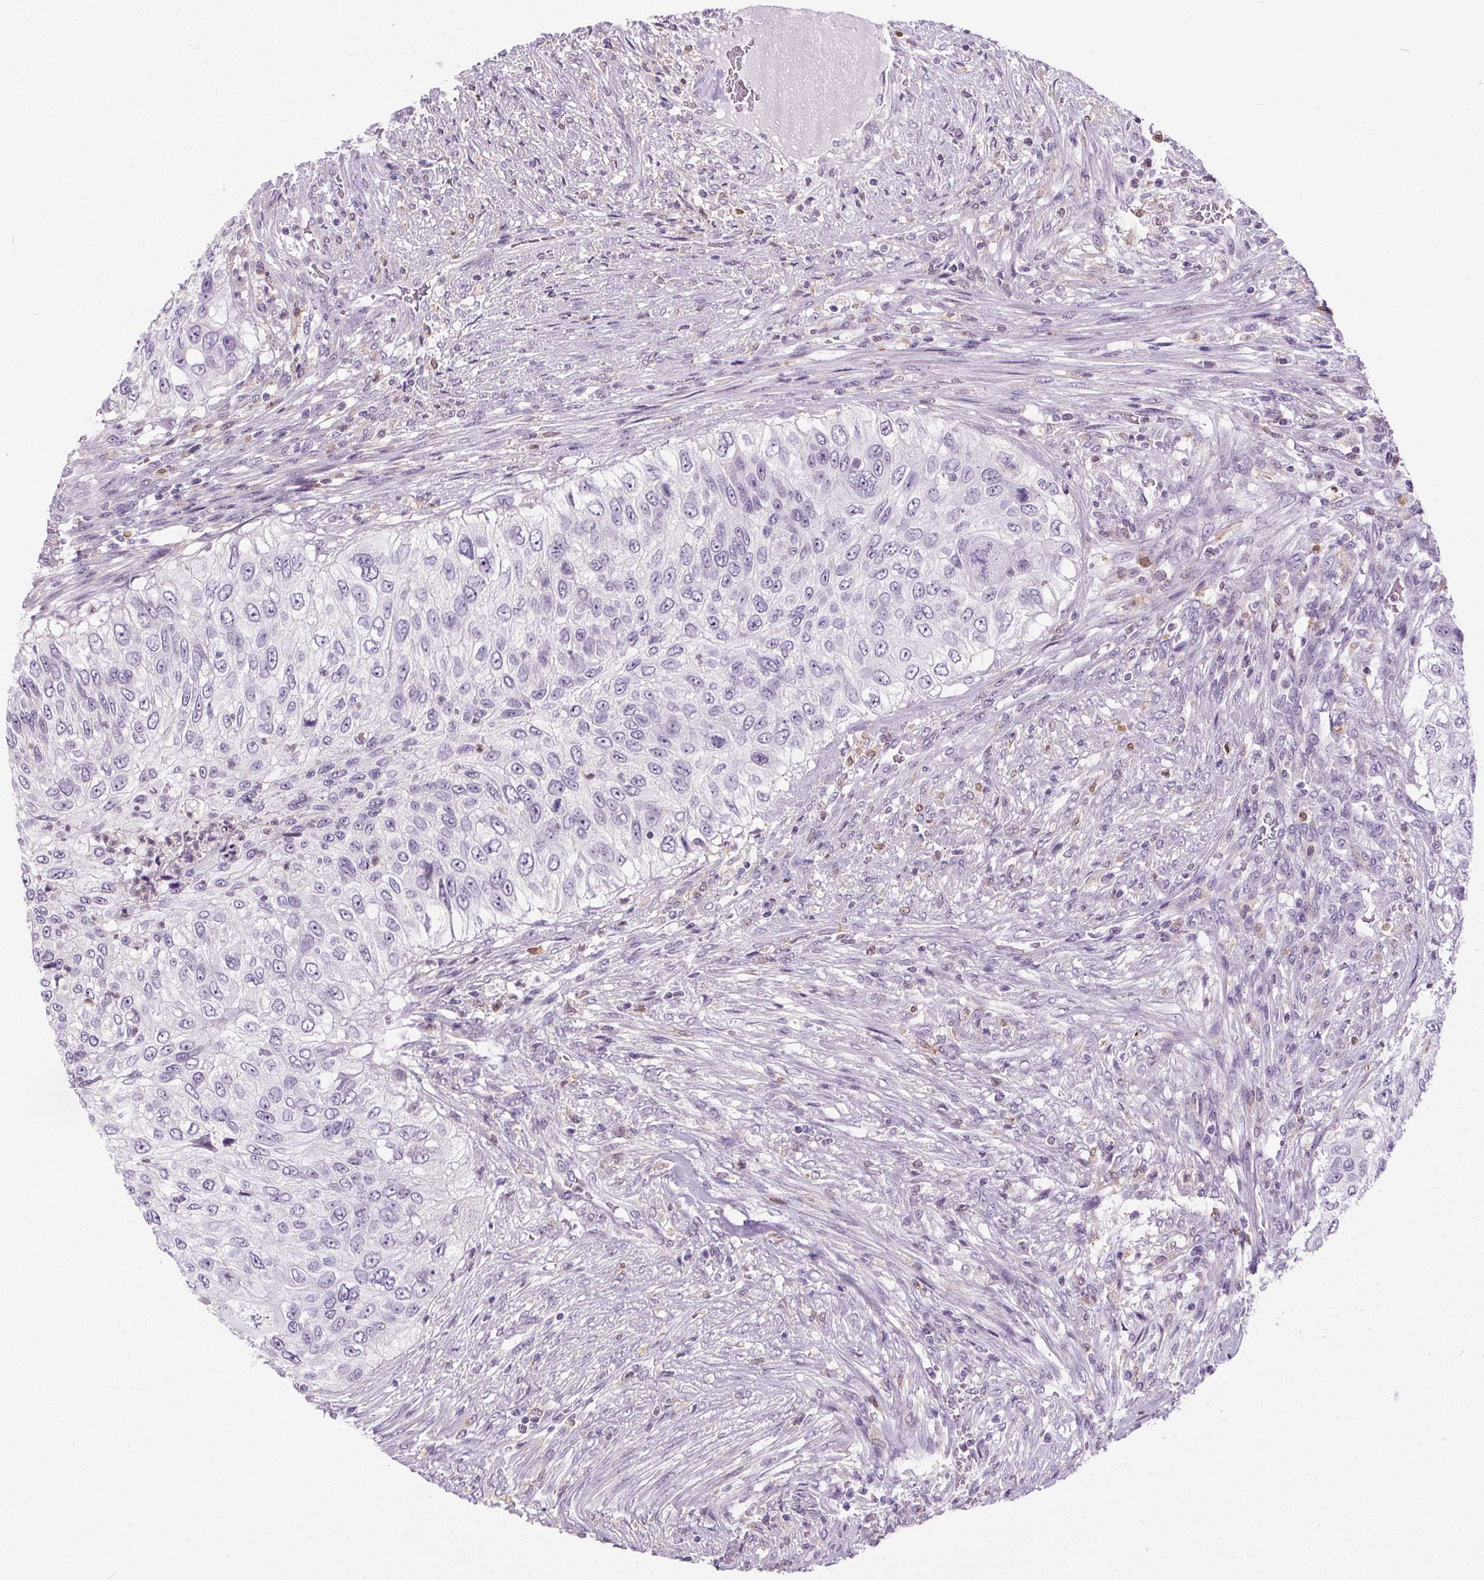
{"staining": {"intensity": "negative", "quantity": "none", "location": "none"}, "tissue": "urothelial cancer", "cell_type": "Tumor cells", "image_type": "cancer", "snomed": [{"axis": "morphology", "description": "Urothelial carcinoma, High grade"}, {"axis": "topography", "description": "Urinary bladder"}], "caption": "Human urothelial cancer stained for a protein using IHC exhibits no positivity in tumor cells.", "gene": "TMEM240", "patient": {"sex": "female", "age": 60}}